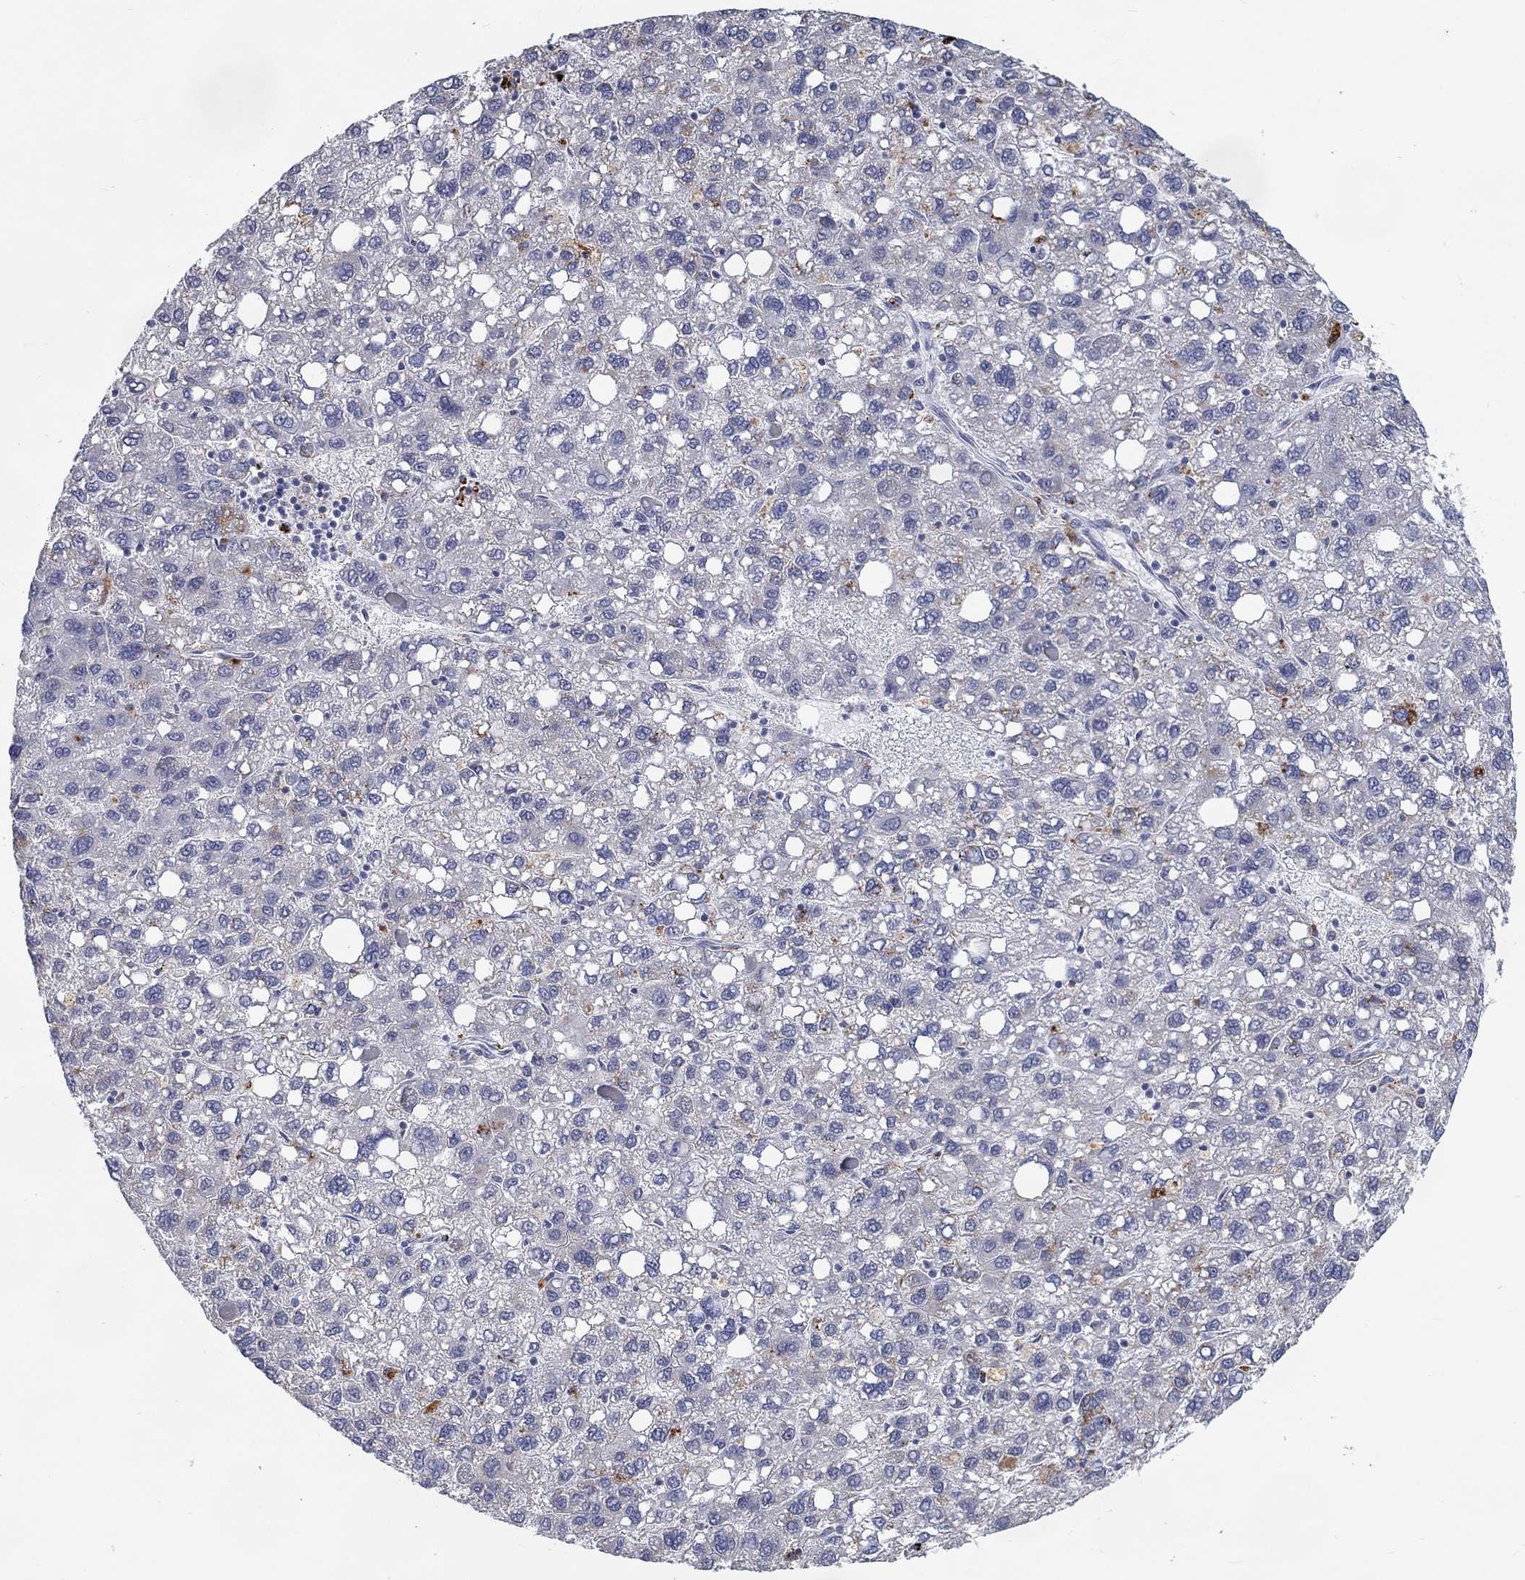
{"staining": {"intensity": "strong", "quantity": "<25%", "location": "cytoplasmic/membranous"}, "tissue": "liver cancer", "cell_type": "Tumor cells", "image_type": "cancer", "snomed": [{"axis": "morphology", "description": "Carcinoma, Hepatocellular, NOS"}, {"axis": "topography", "description": "Liver"}], "caption": "Immunohistochemistry (IHC) histopathology image of neoplastic tissue: liver cancer stained using immunohistochemistry (IHC) displays medium levels of strong protein expression localized specifically in the cytoplasmic/membranous of tumor cells, appearing as a cytoplasmic/membranous brown color.", "gene": "MTSS2", "patient": {"sex": "female", "age": 82}}